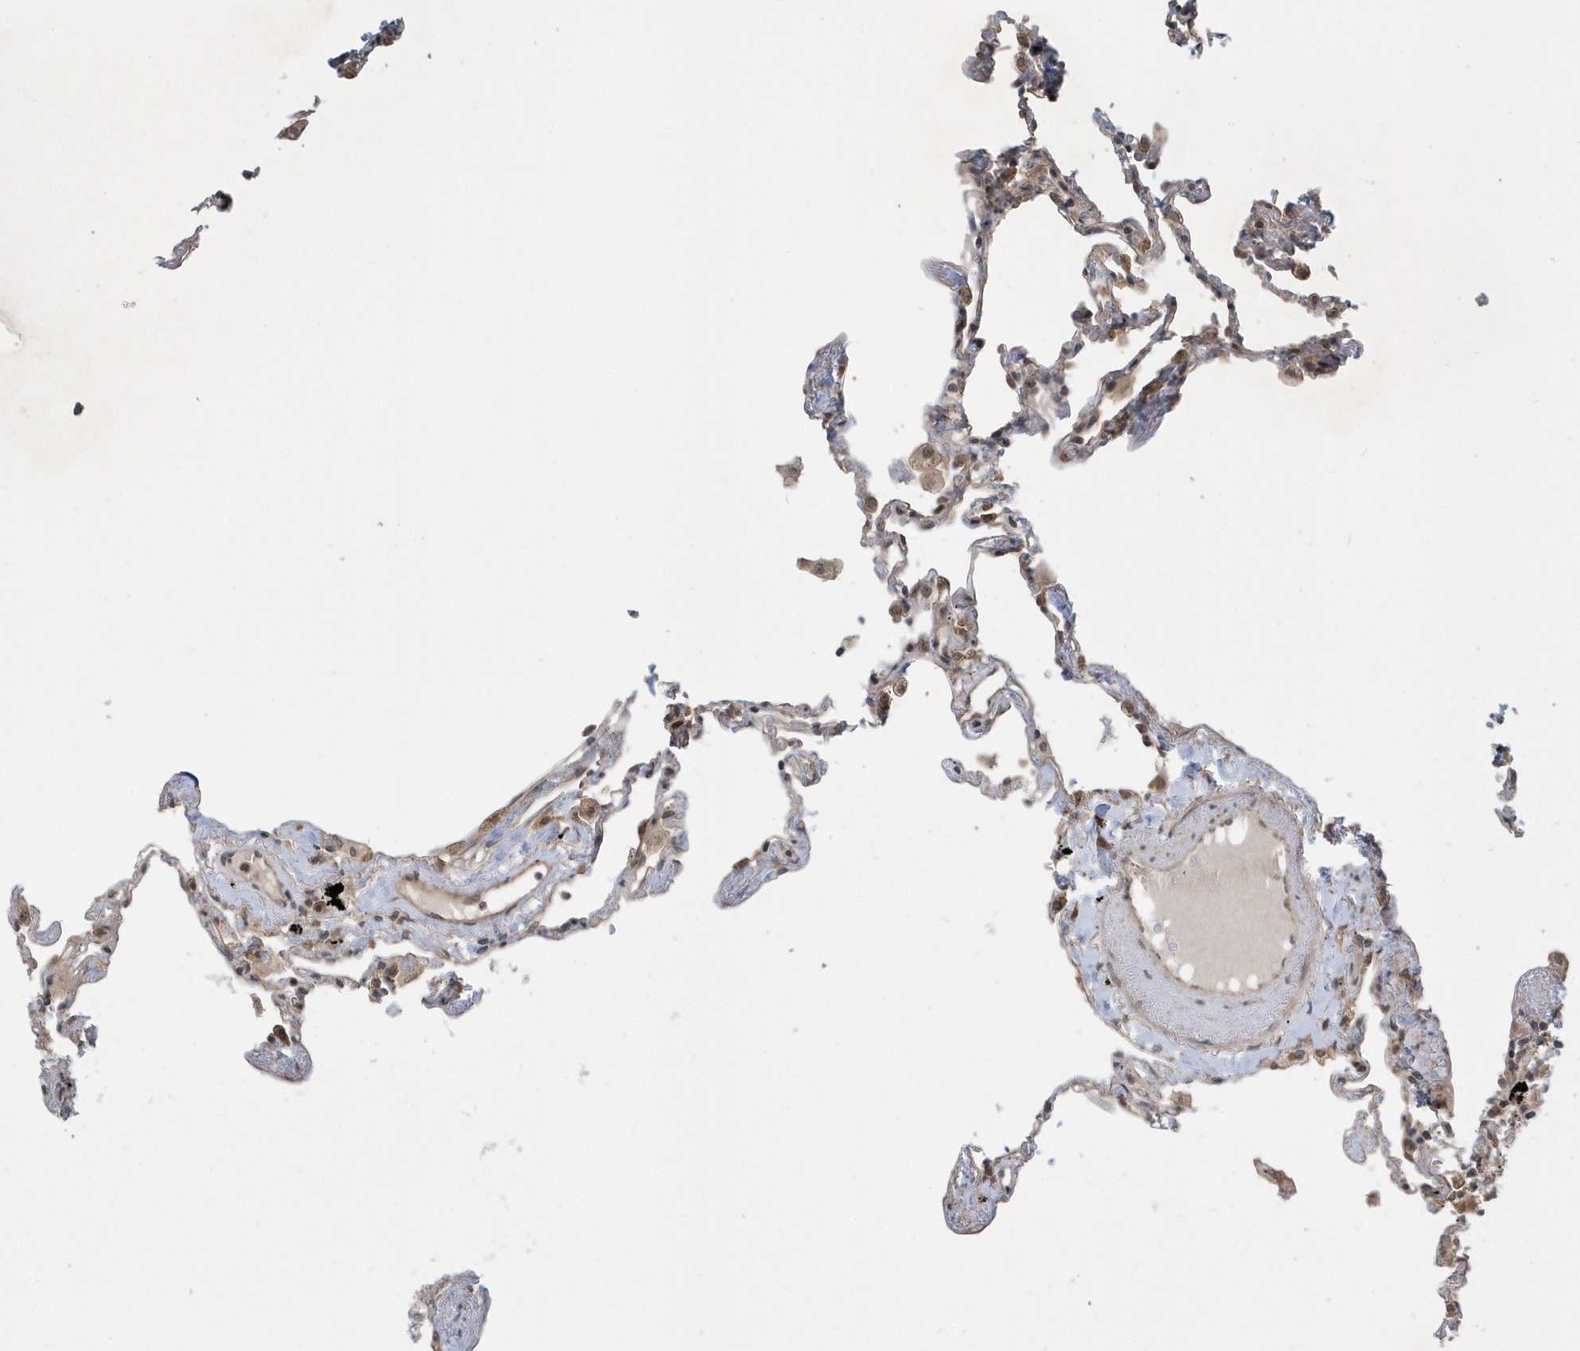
{"staining": {"intensity": "moderate", "quantity": "25%-75%", "location": "nuclear"}, "tissue": "lung", "cell_type": "Alveolar cells", "image_type": "normal", "snomed": [{"axis": "morphology", "description": "Normal tissue, NOS"}, {"axis": "topography", "description": "Lung"}], "caption": "About 25%-75% of alveolar cells in normal human lung demonstrate moderate nuclear protein expression as visualized by brown immunohistochemical staining.", "gene": "USP53", "patient": {"sex": "female", "age": 67}}